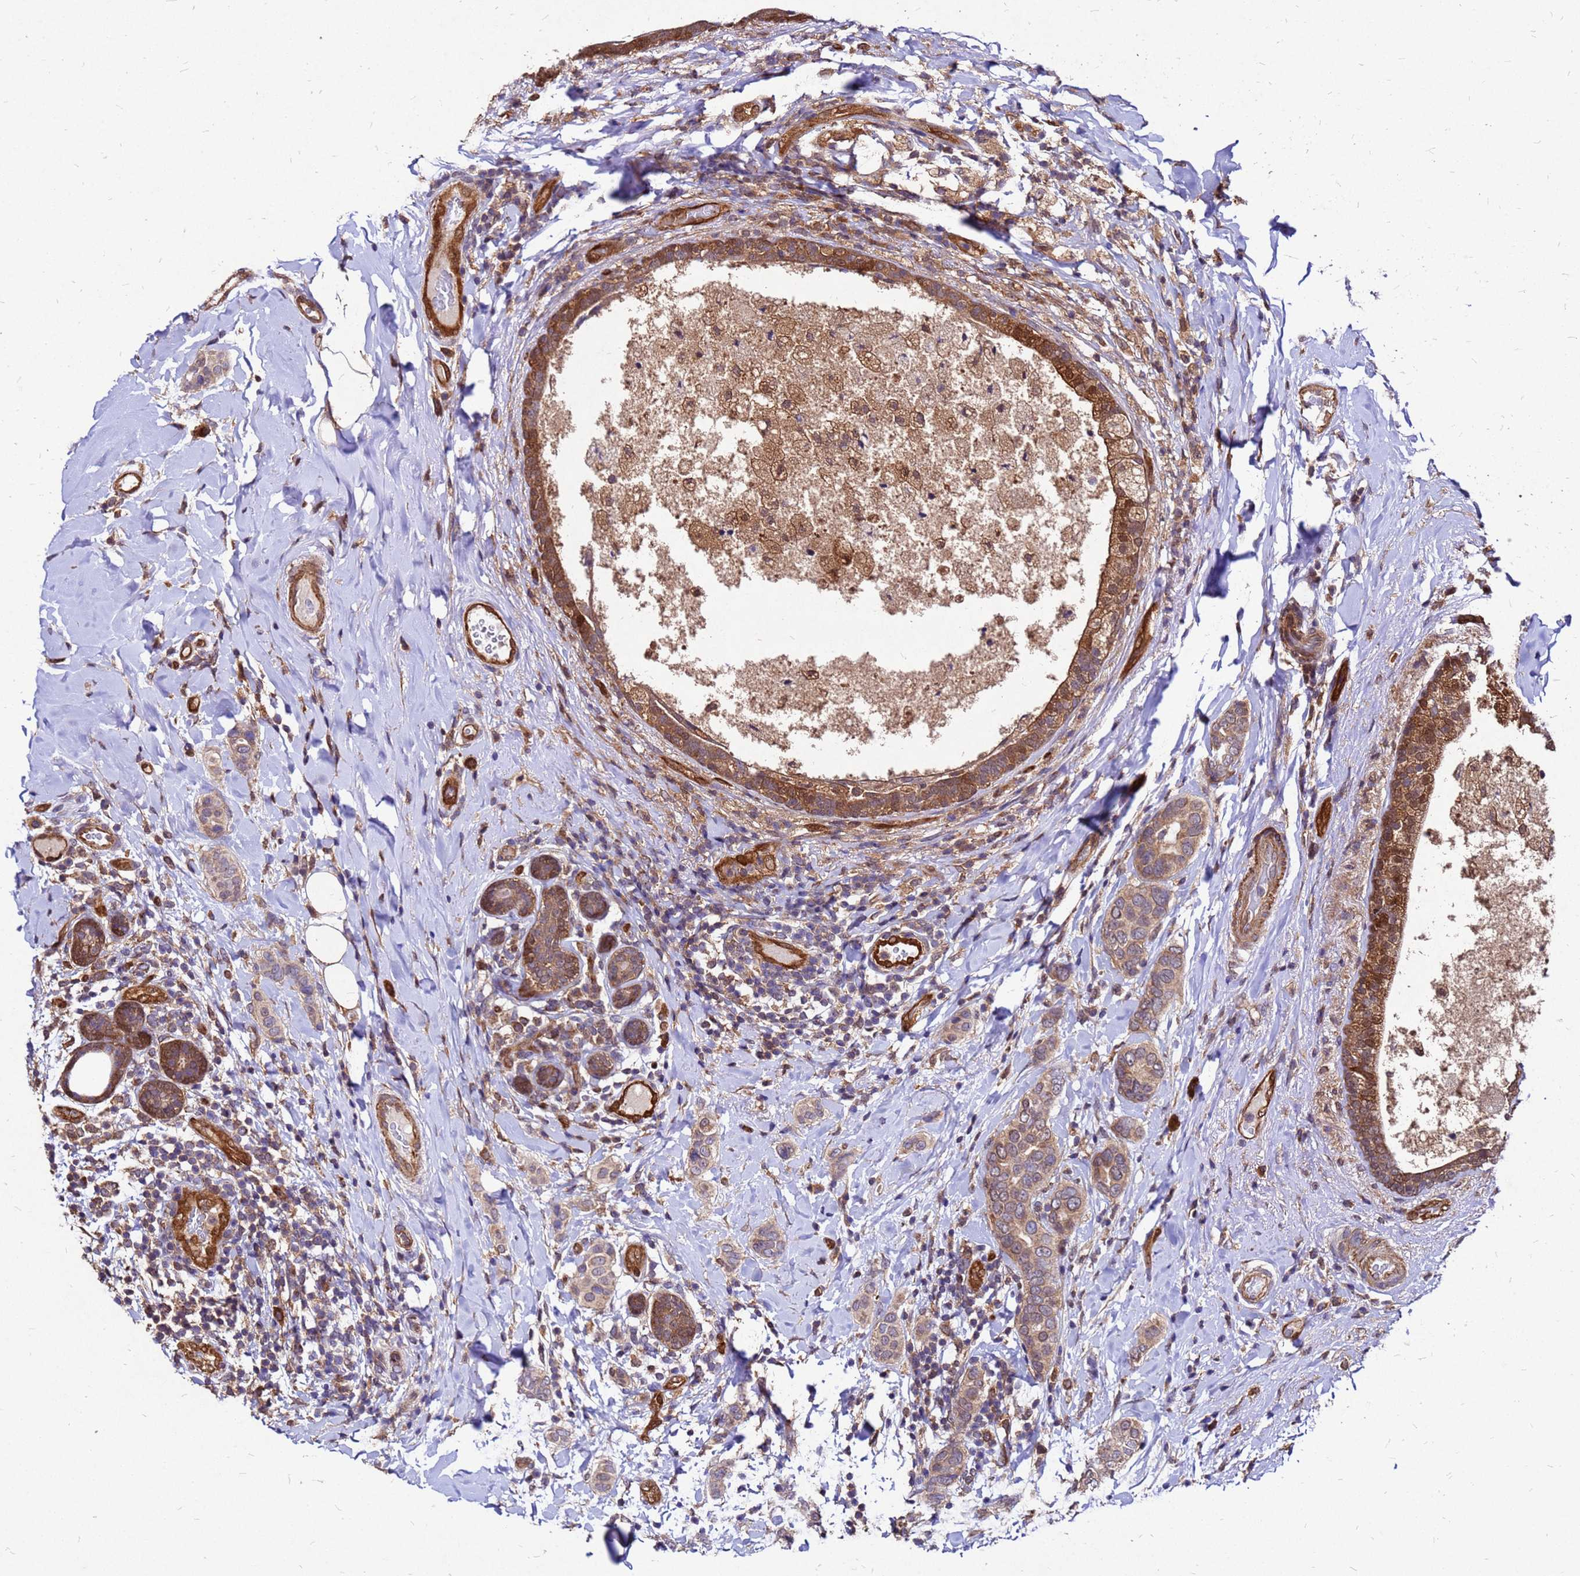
{"staining": {"intensity": "moderate", "quantity": ">75%", "location": "cytoplasmic/membranous"}, "tissue": "breast cancer", "cell_type": "Tumor cells", "image_type": "cancer", "snomed": [{"axis": "morphology", "description": "Lobular carcinoma"}, {"axis": "topography", "description": "Breast"}], "caption": "A histopathology image of lobular carcinoma (breast) stained for a protein demonstrates moderate cytoplasmic/membranous brown staining in tumor cells. The staining is performed using DAB brown chromogen to label protein expression. The nuclei are counter-stained blue using hematoxylin.", "gene": "DUSP23", "patient": {"sex": "female", "age": 51}}